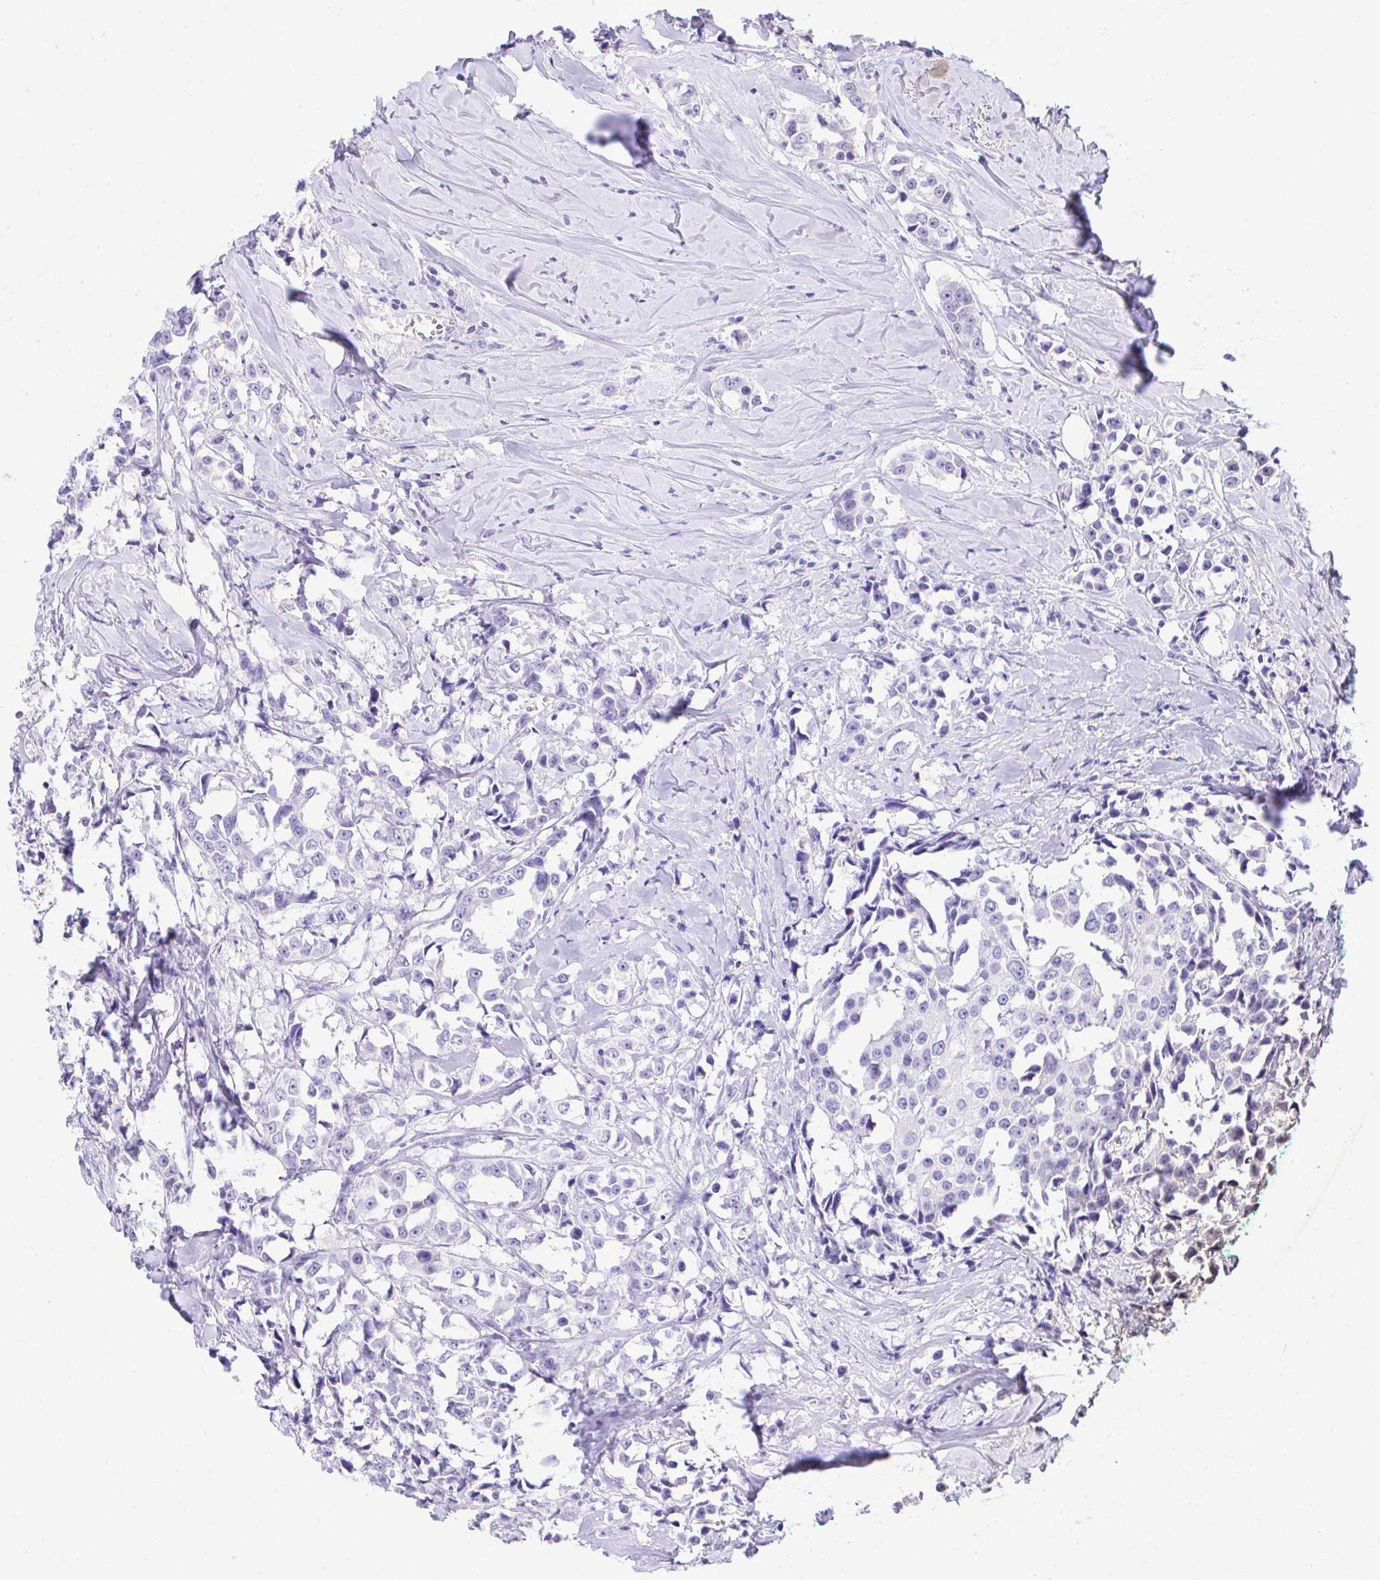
{"staining": {"intensity": "negative", "quantity": "none", "location": "none"}, "tissue": "breast cancer", "cell_type": "Tumor cells", "image_type": "cancer", "snomed": [{"axis": "morphology", "description": "Duct carcinoma"}, {"axis": "topography", "description": "Breast"}], "caption": "Breast invasive ductal carcinoma stained for a protein using IHC displays no expression tumor cells.", "gene": "FATE1", "patient": {"sex": "female", "age": 80}}